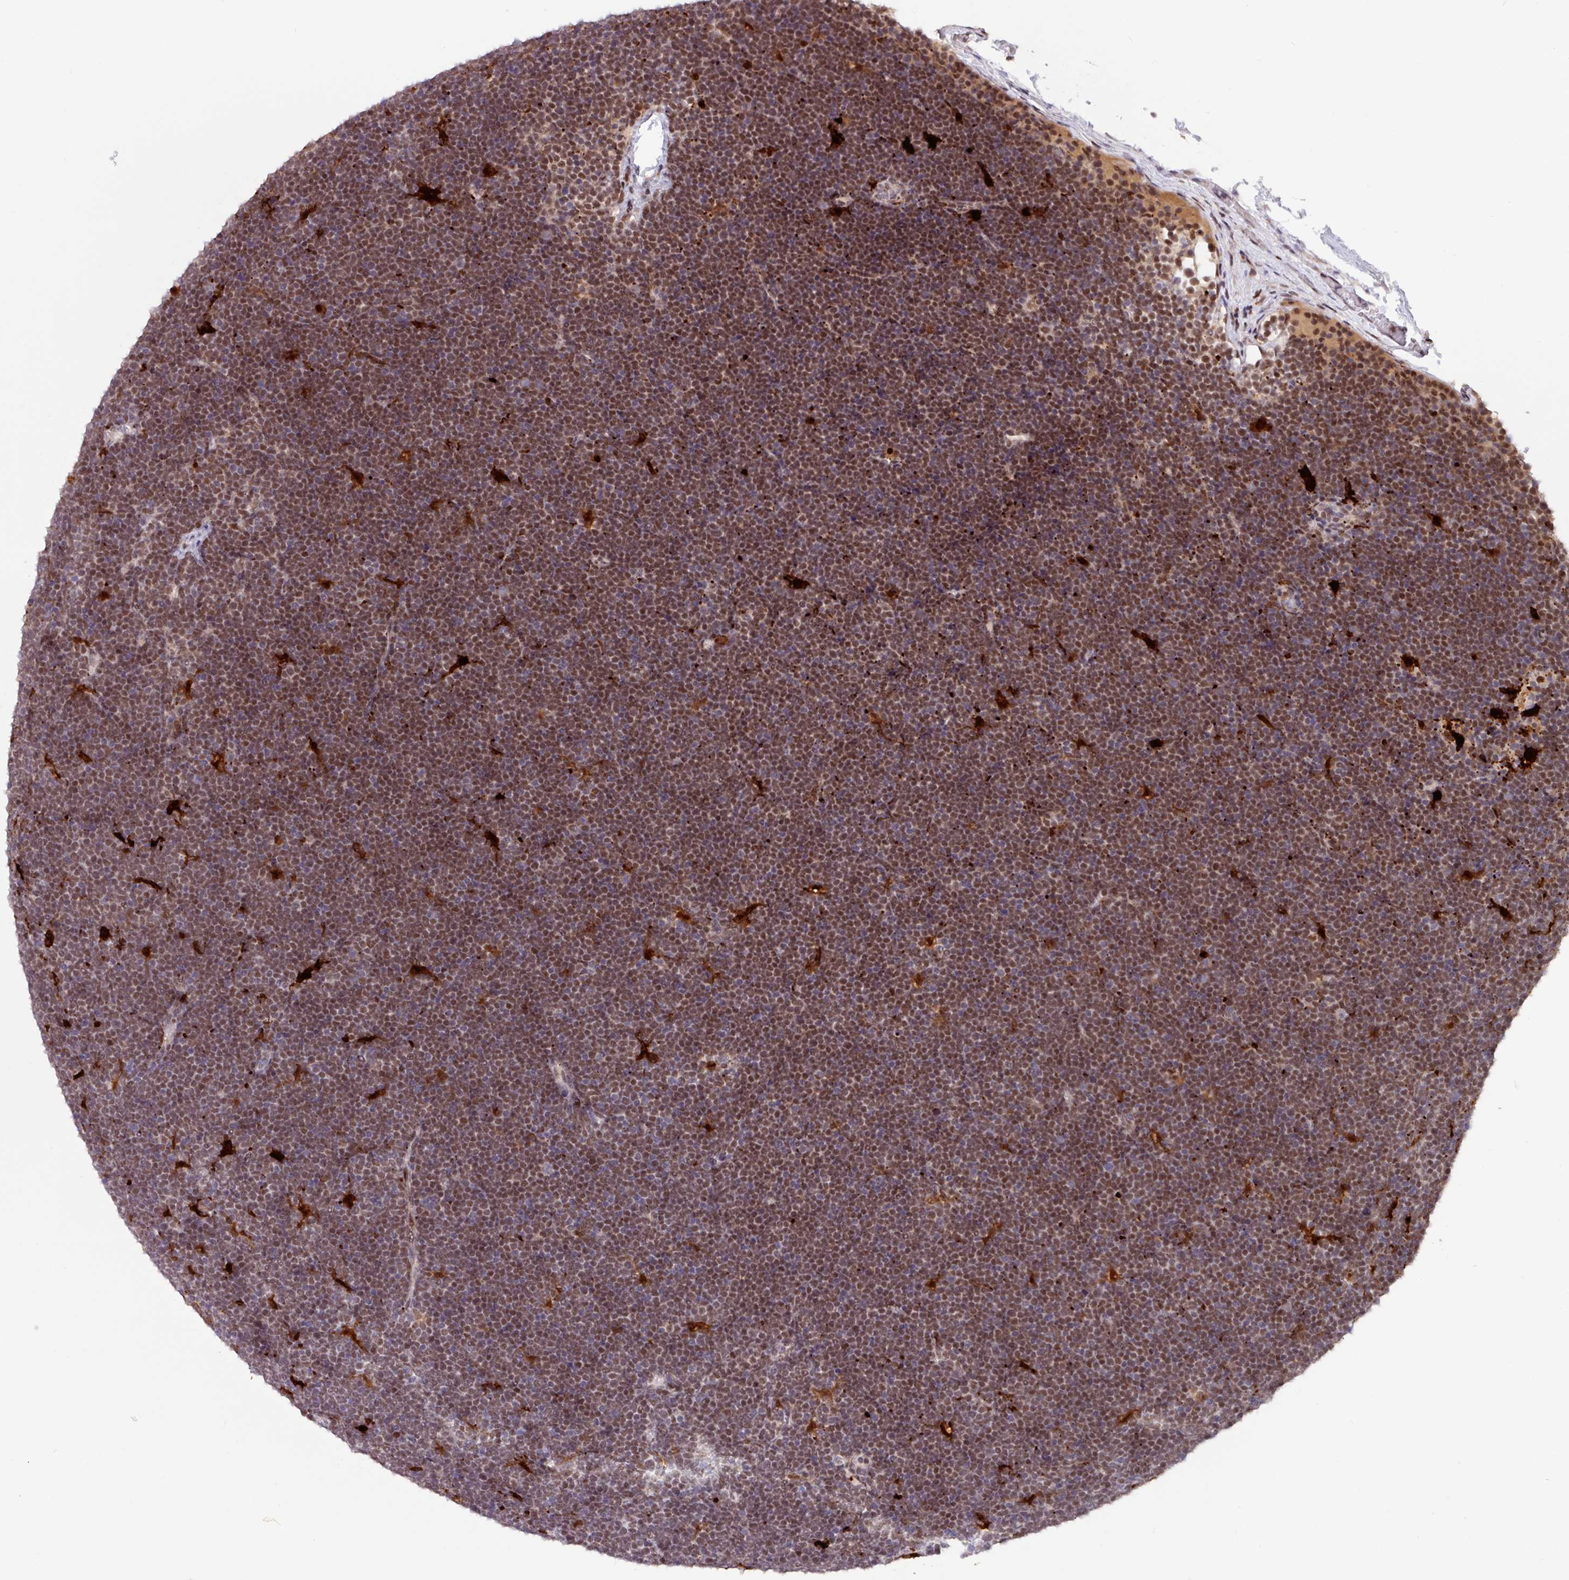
{"staining": {"intensity": "moderate", "quantity": ">75%", "location": "nuclear"}, "tissue": "lymphoma", "cell_type": "Tumor cells", "image_type": "cancer", "snomed": [{"axis": "morphology", "description": "Malignant lymphoma, non-Hodgkin's type, High grade"}, {"axis": "topography", "description": "Lymph node"}], "caption": "About >75% of tumor cells in human malignant lymphoma, non-Hodgkin's type (high-grade) show moderate nuclear protein staining as visualized by brown immunohistochemical staining.", "gene": "BRD3", "patient": {"sex": "male", "age": 13}}